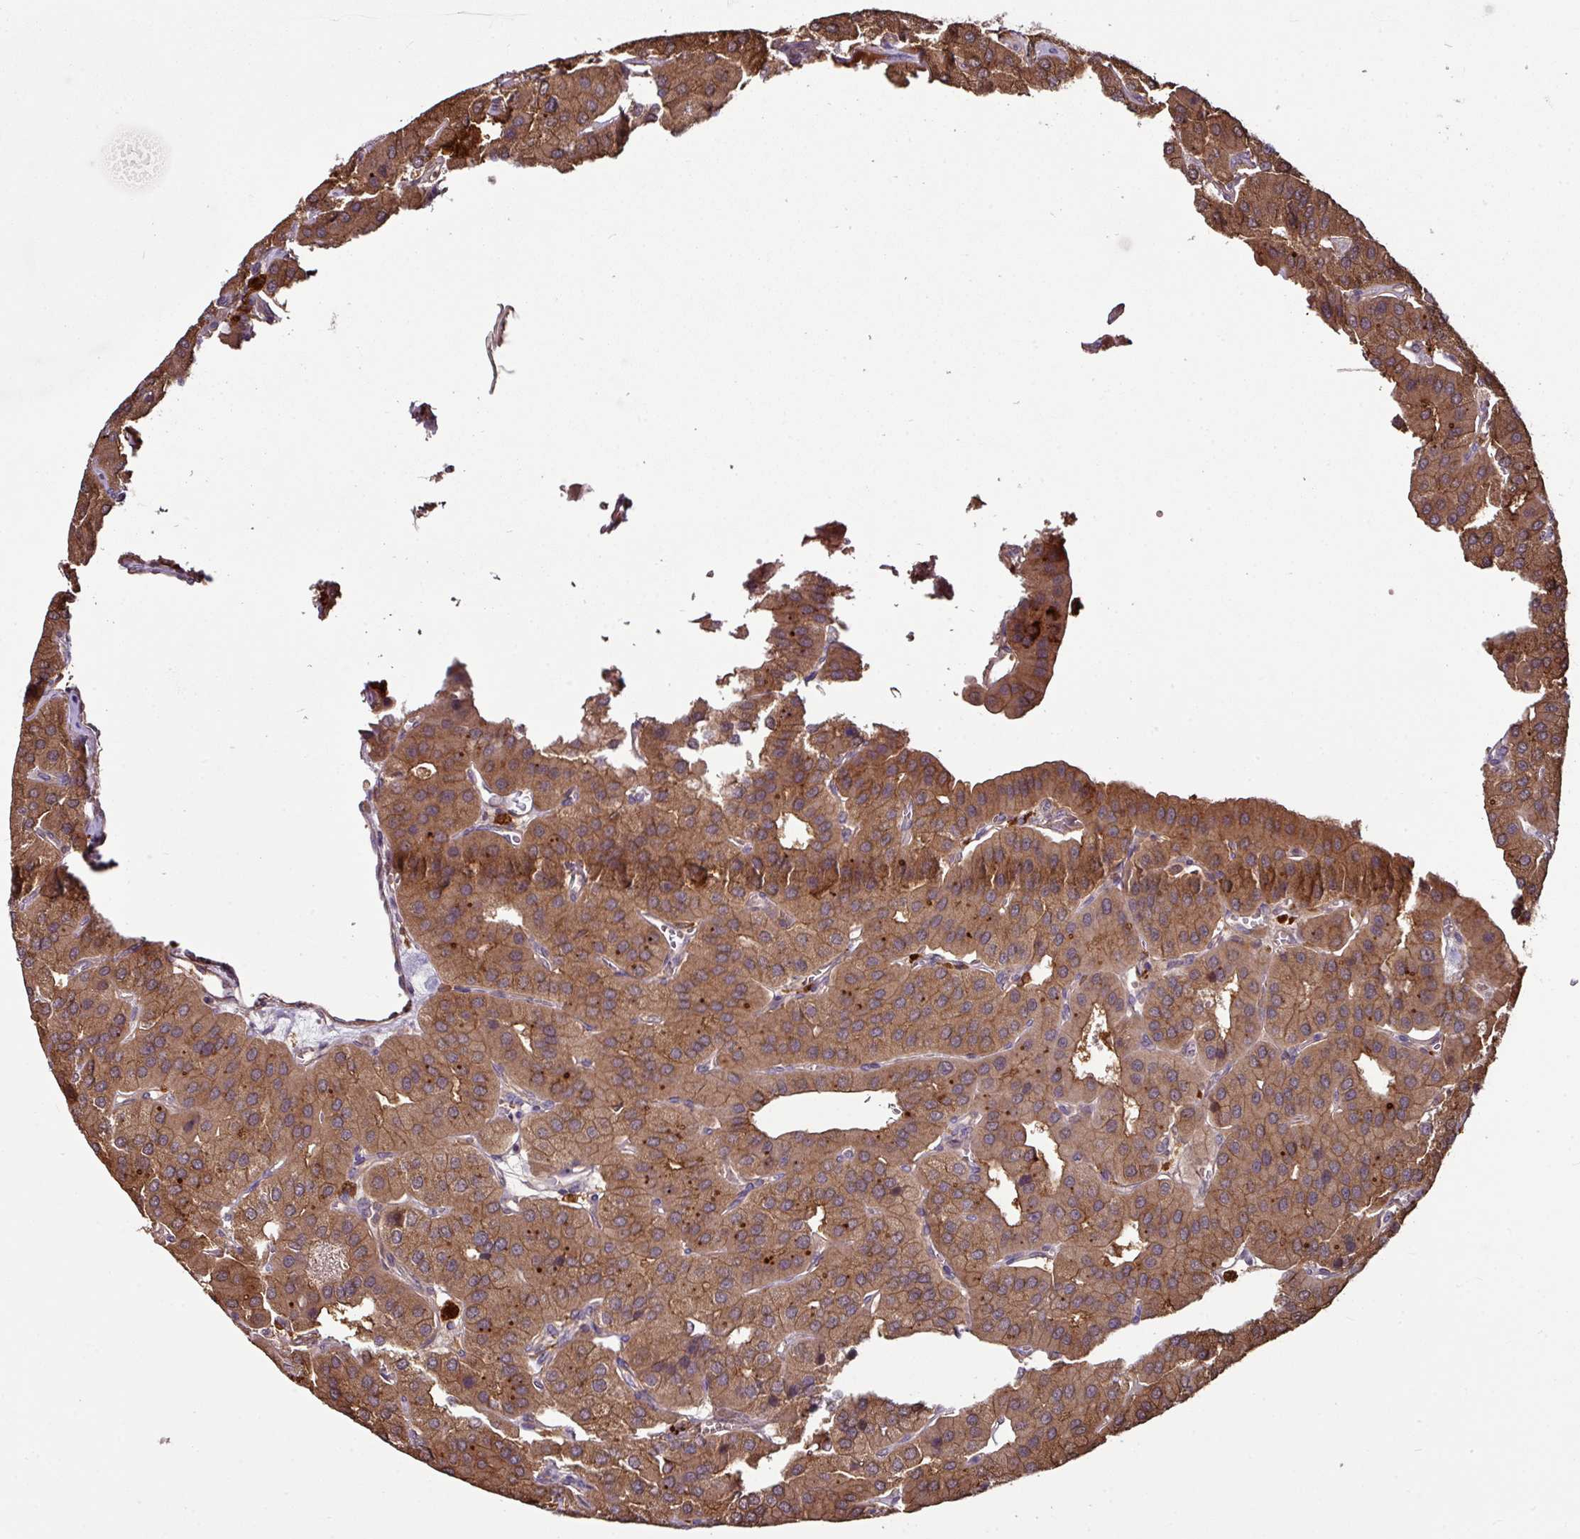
{"staining": {"intensity": "moderate", "quantity": ">75%", "location": "cytoplasmic/membranous"}, "tissue": "parathyroid gland", "cell_type": "Glandular cells", "image_type": "normal", "snomed": [{"axis": "morphology", "description": "Normal tissue, NOS"}, {"axis": "morphology", "description": "Adenoma, NOS"}, {"axis": "topography", "description": "Parathyroid gland"}], "caption": "A medium amount of moderate cytoplasmic/membranous expression is identified in about >75% of glandular cells in benign parathyroid gland. The staining was performed using DAB (3,3'-diaminobenzidine), with brown indicating positive protein expression. Nuclei are stained blue with hematoxylin.", "gene": "GNPDA1", "patient": {"sex": "female", "age": 86}}